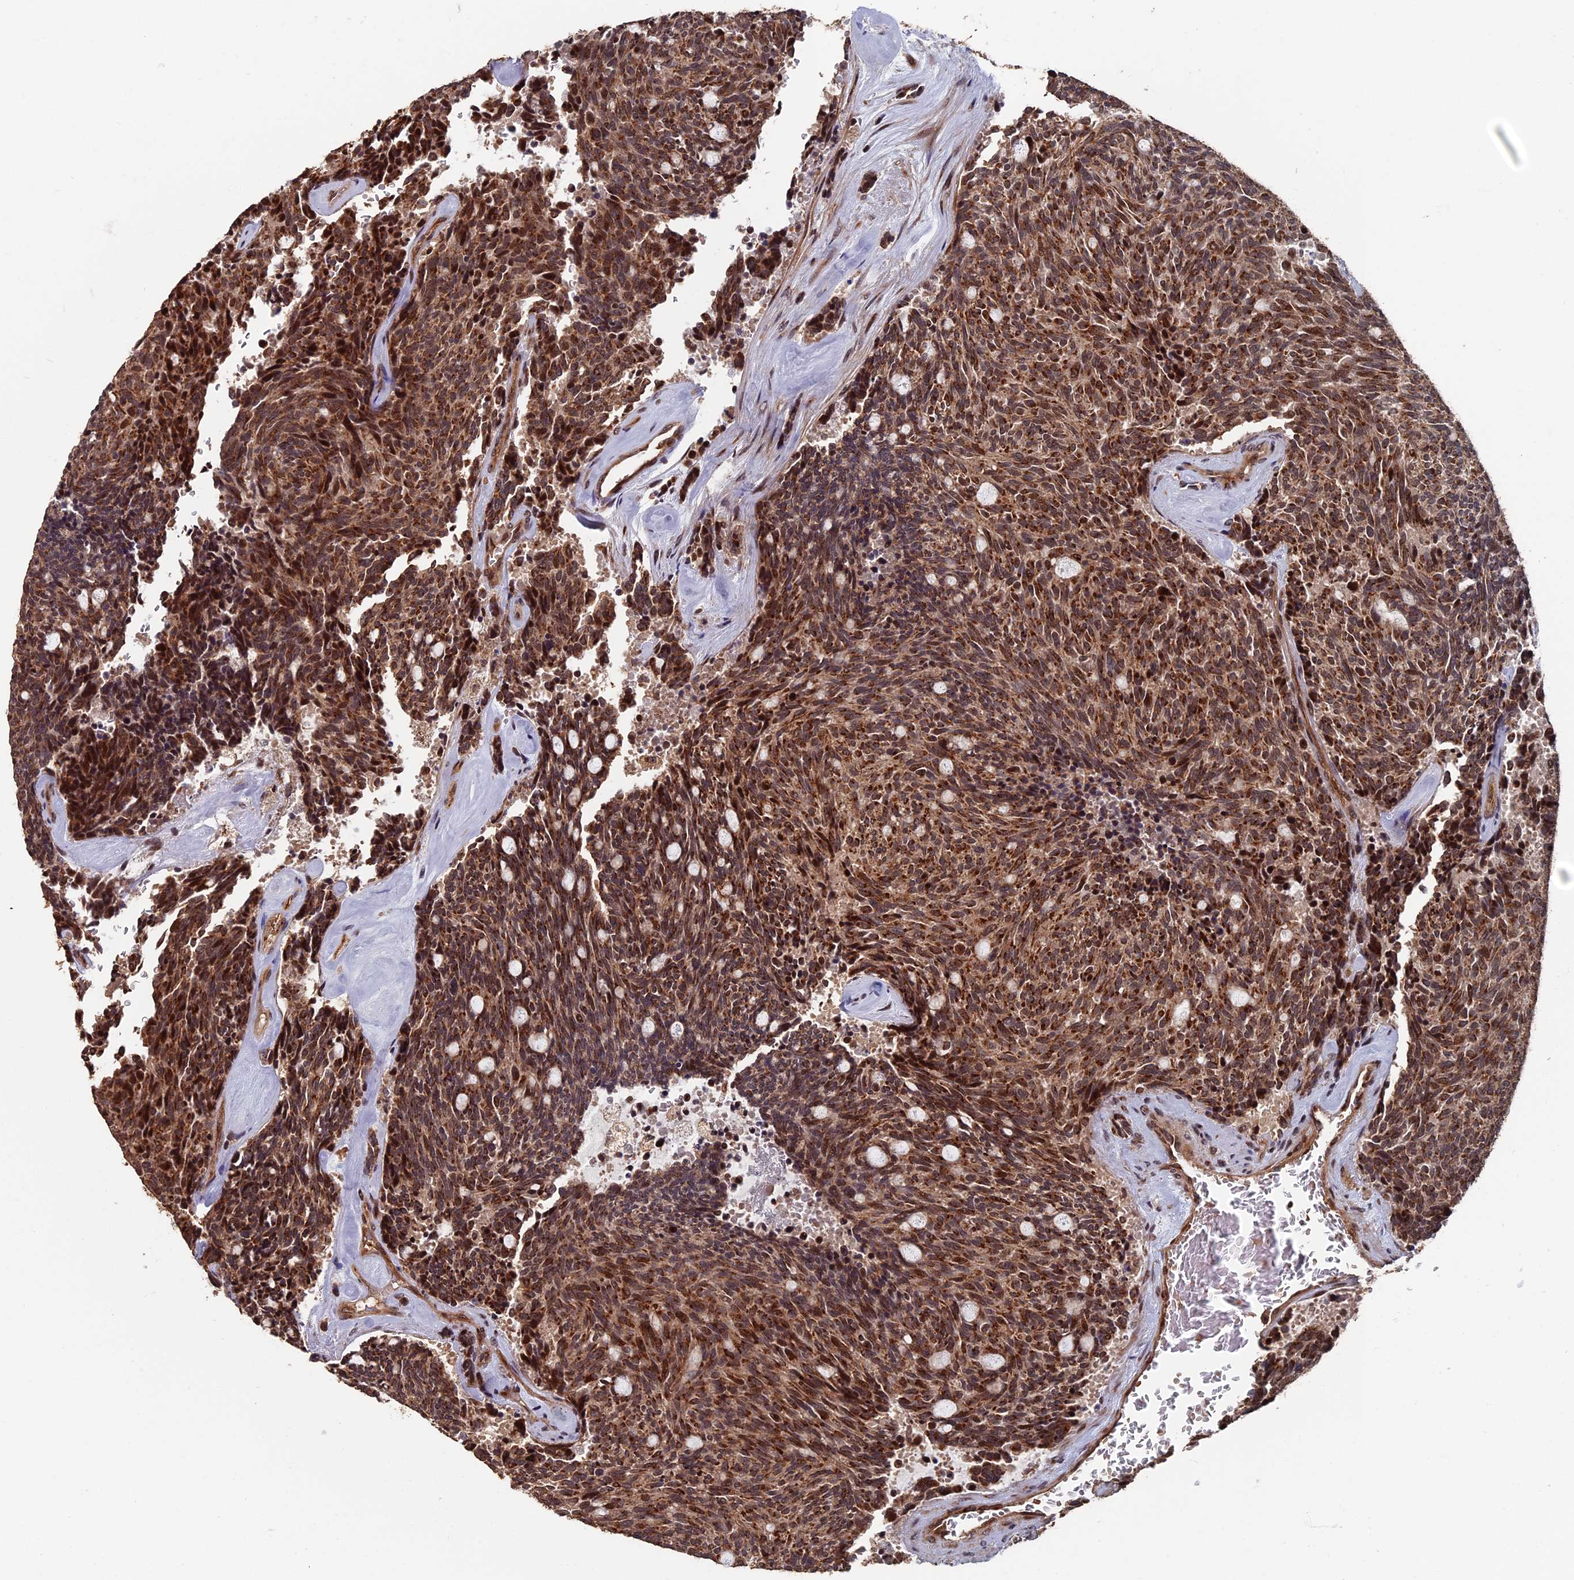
{"staining": {"intensity": "strong", "quantity": ">75%", "location": "cytoplasmic/membranous,nuclear"}, "tissue": "carcinoid", "cell_type": "Tumor cells", "image_type": "cancer", "snomed": [{"axis": "morphology", "description": "Carcinoid, malignant, NOS"}, {"axis": "topography", "description": "Pancreas"}], "caption": "The immunohistochemical stain highlights strong cytoplasmic/membranous and nuclear staining in tumor cells of carcinoid tissue. The staining is performed using DAB (3,3'-diaminobenzidine) brown chromogen to label protein expression. The nuclei are counter-stained blue using hematoxylin.", "gene": "RASGRF1", "patient": {"sex": "female", "age": 54}}